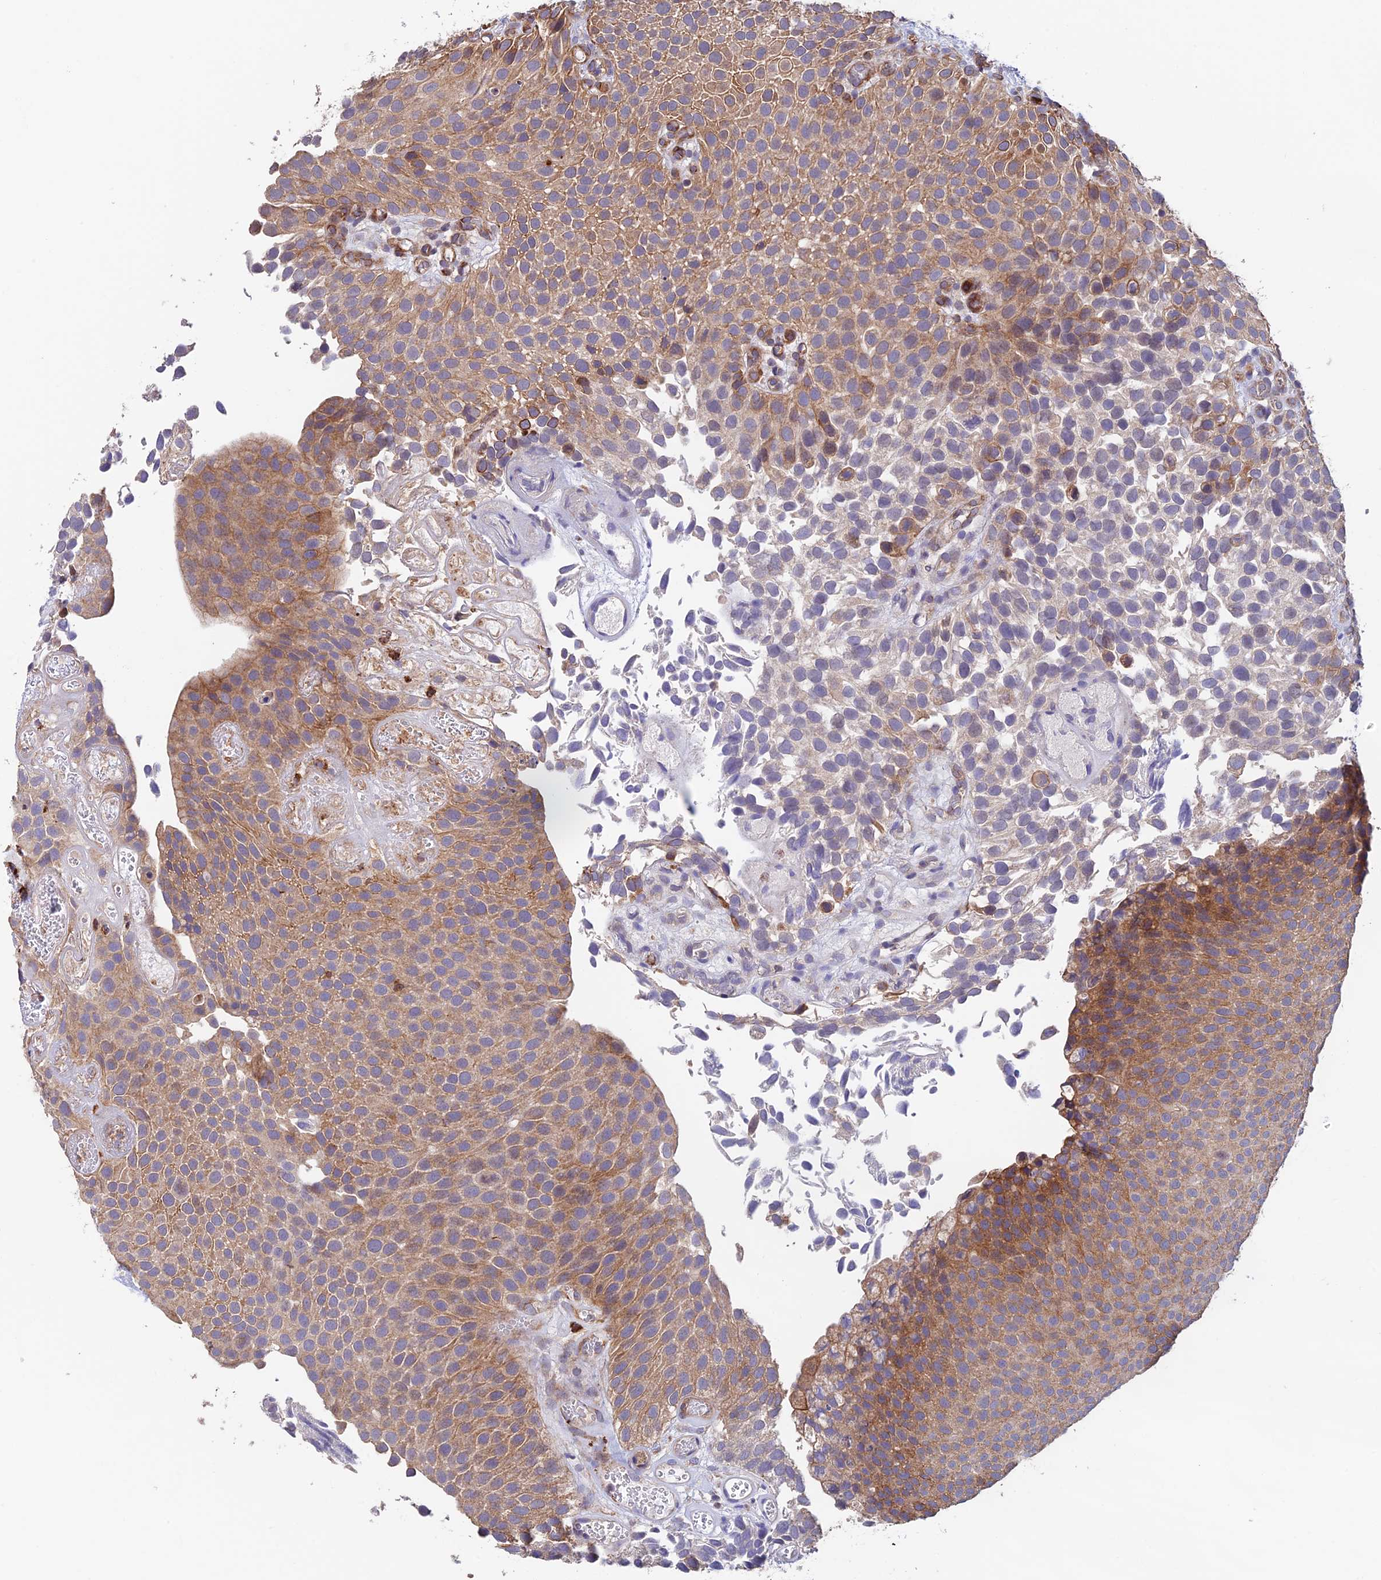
{"staining": {"intensity": "moderate", "quantity": "25%-75%", "location": "cytoplasmic/membranous"}, "tissue": "urothelial cancer", "cell_type": "Tumor cells", "image_type": "cancer", "snomed": [{"axis": "morphology", "description": "Urothelial carcinoma, Low grade"}, {"axis": "topography", "description": "Urinary bladder"}], "caption": "A brown stain highlights moderate cytoplasmic/membranous expression of a protein in human urothelial cancer tumor cells.", "gene": "EMC3", "patient": {"sex": "male", "age": 89}}